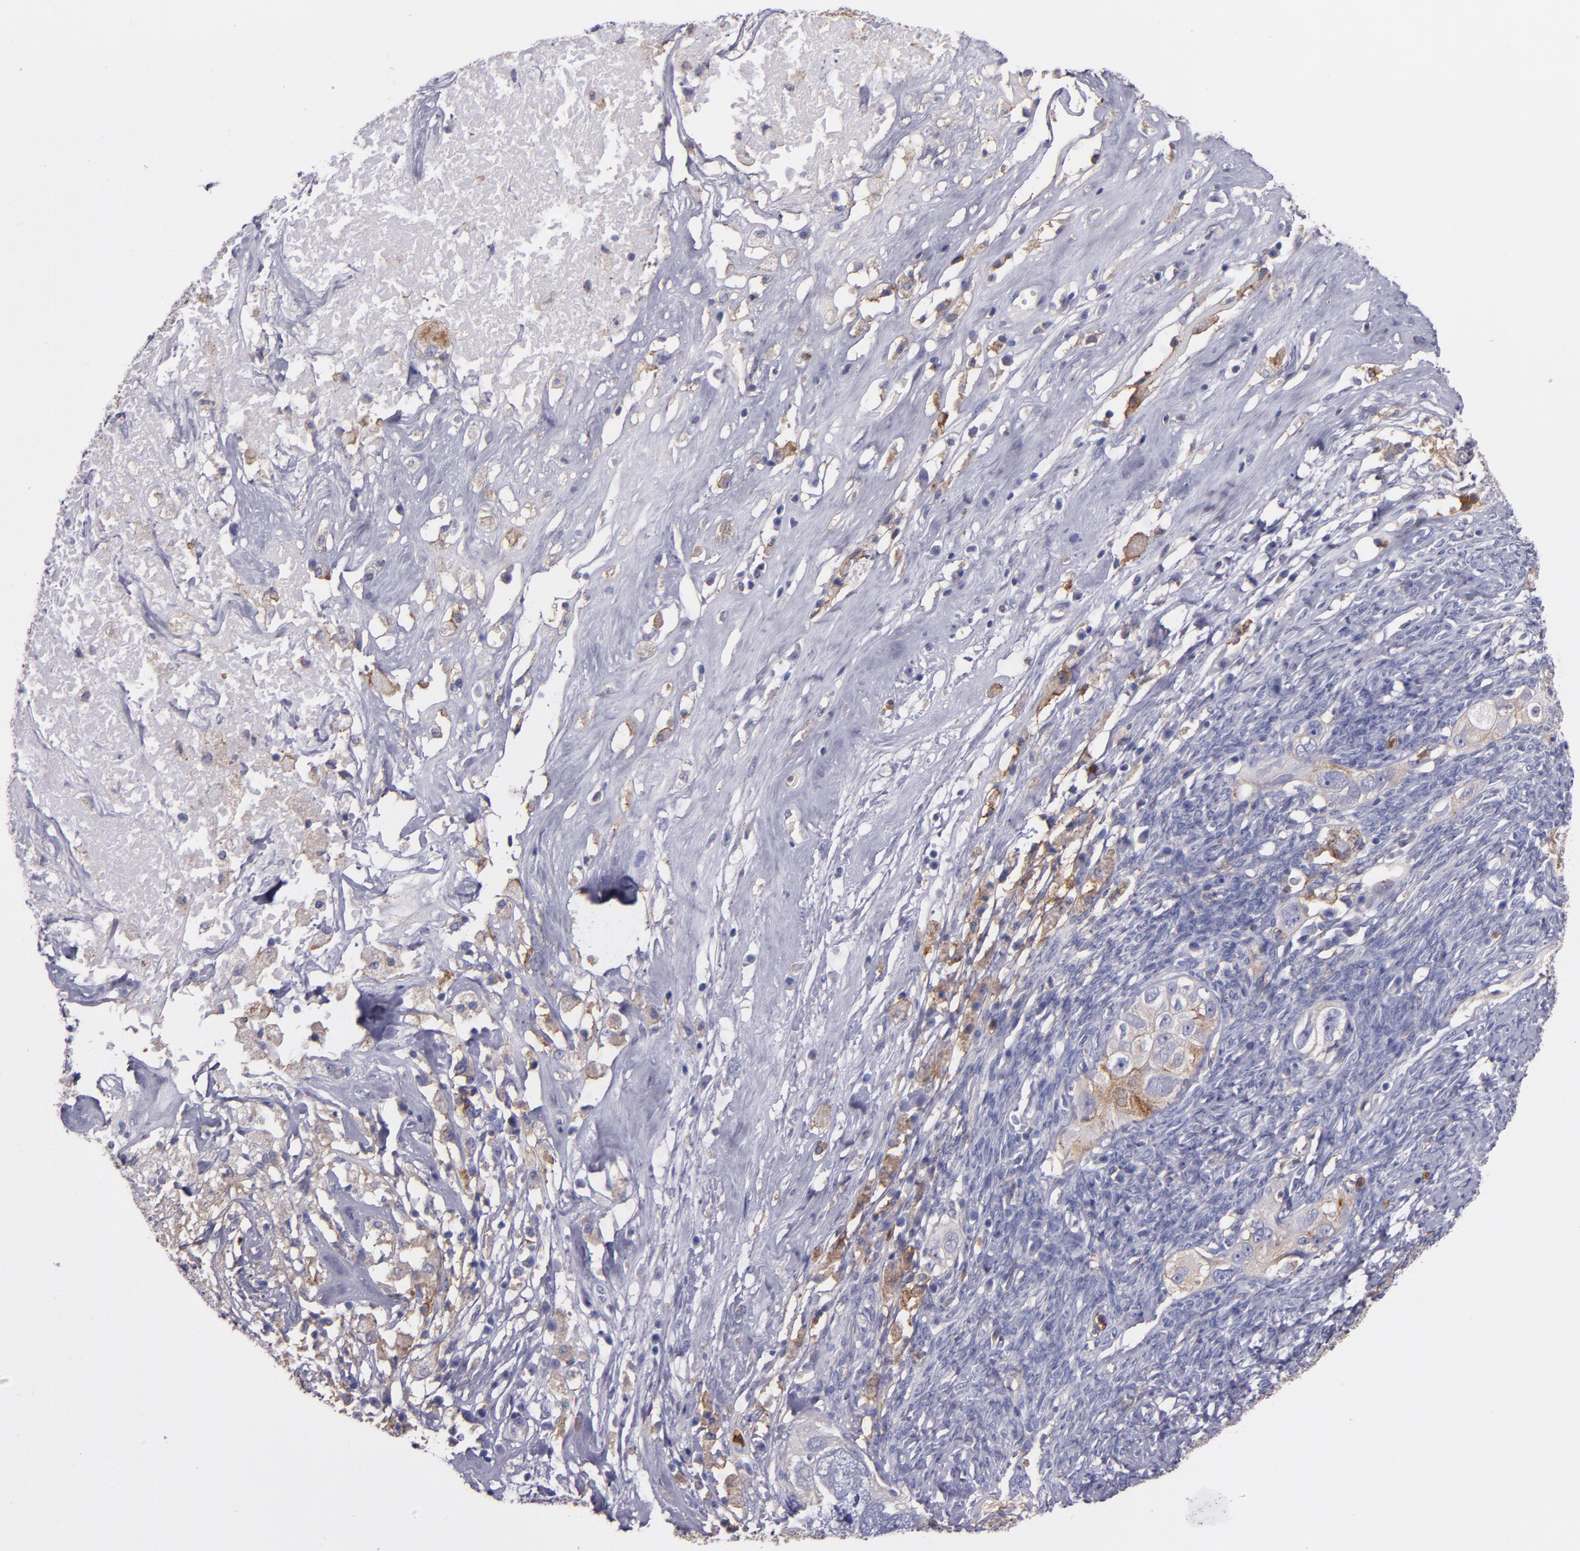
{"staining": {"intensity": "weak", "quantity": "25%-75%", "location": "cytoplasmic/membranous"}, "tissue": "ovarian cancer", "cell_type": "Tumor cells", "image_type": "cancer", "snomed": [{"axis": "morphology", "description": "Normal tissue, NOS"}, {"axis": "morphology", "description": "Cystadenocarcinoma, serous, NOS"}, {"axis": "topography", "description": "Ovary"}], "caption": "Ovarian cancer tissue exhibits weak cytoplasmic/membranous staining in approximately 25%-75% of tumor cells", "gene": "C5AR1", "patient": {"sex": "female", "age": 62}}